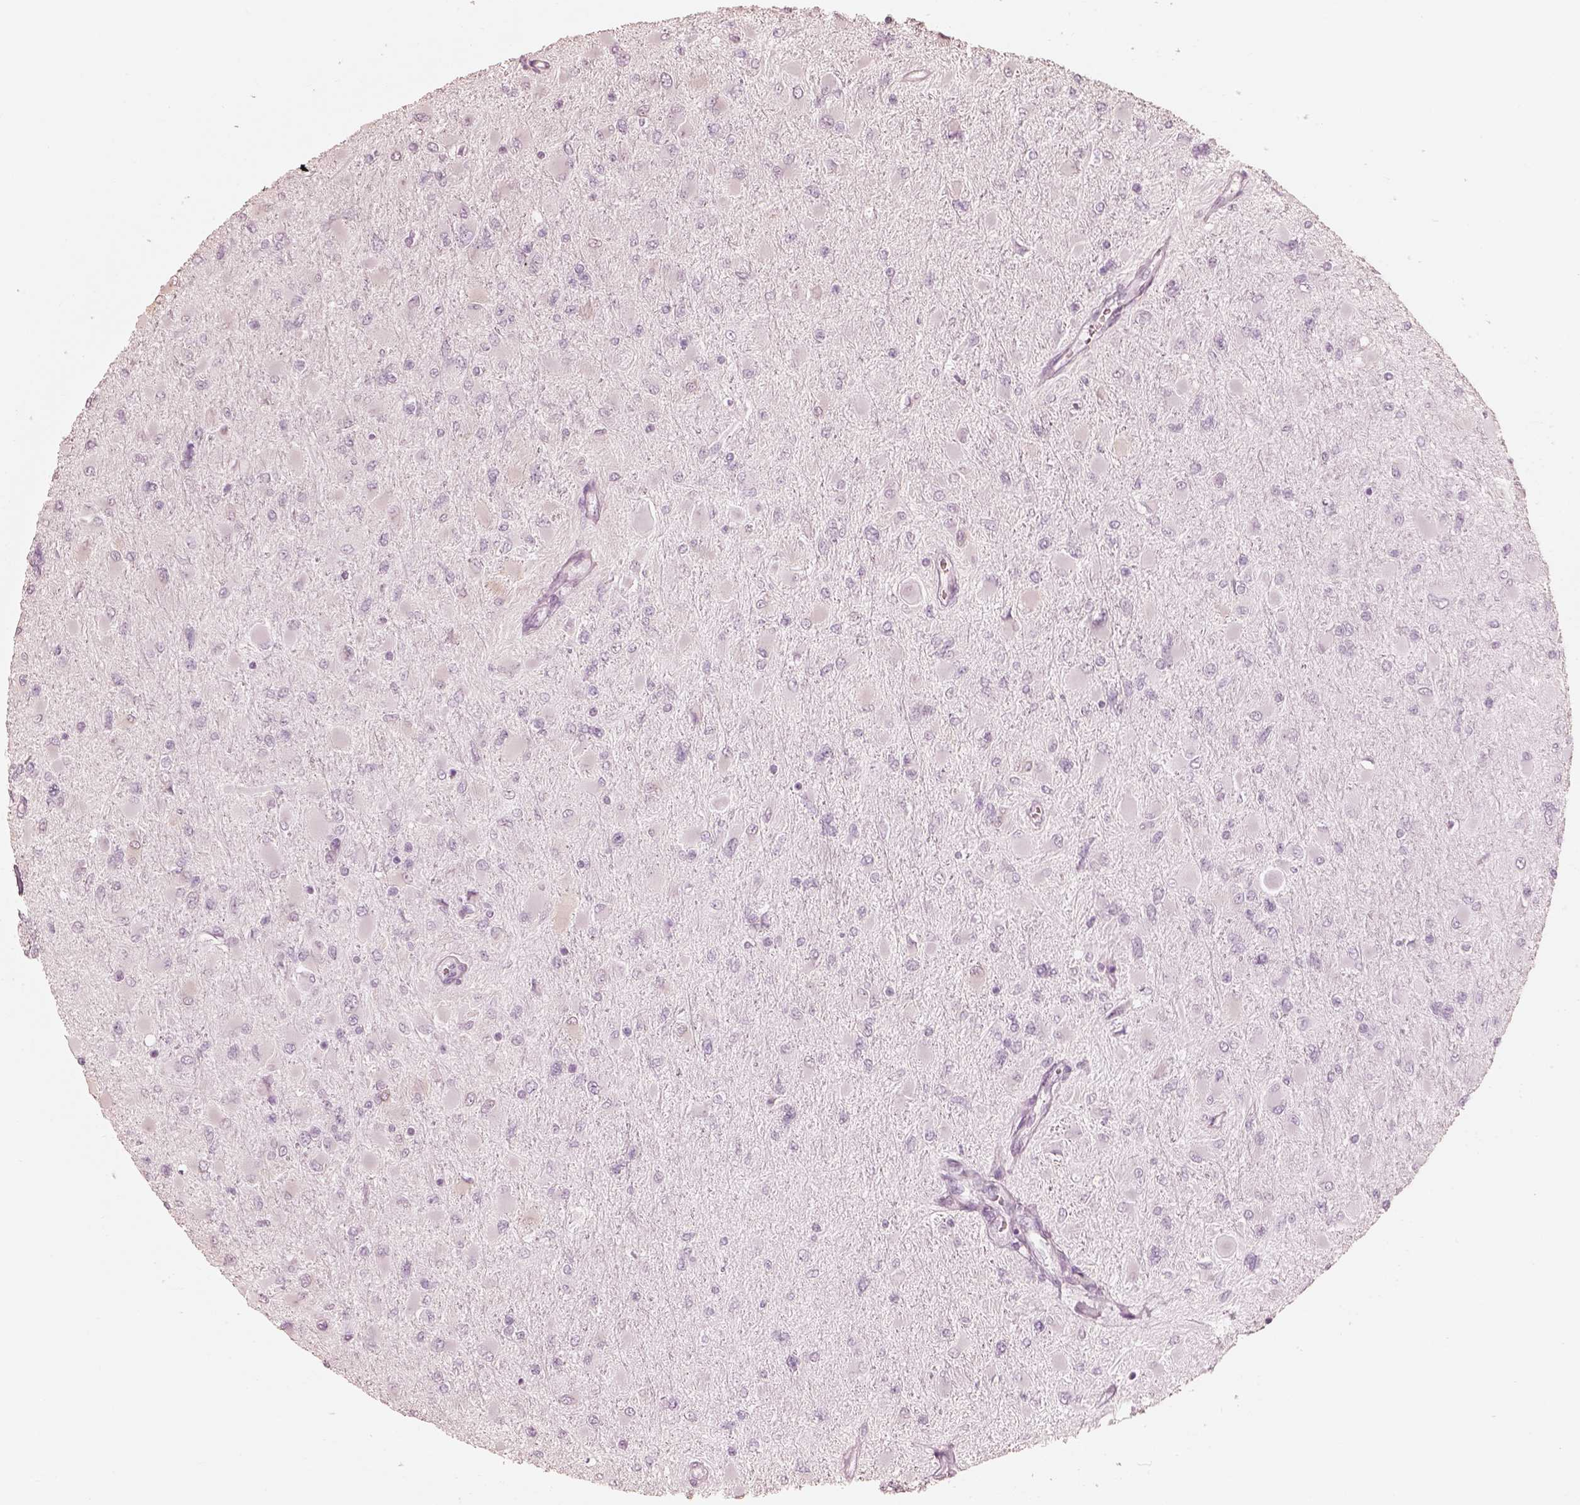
{"staining": {"intensity": "negative", "quantity": "none", "location": "none"}, "tissue": "glioma", "cell_type": "Tumor cells", "image_type": "cancer", "snomed": [{"axis": "morphology", "description": "Glioma, malignant, High grade"}, {"axis": "topography", "description": "Cerebral cortex"}], "caption": "This image is of malignant glioma (high-grade) stained with immunohistochemistry to label a protein in brown with the nuclei are counter-stained blue. There is no positivity in tumor cells.", "gene": "WLS", "patient": {"sex": "female", "age": 36}}